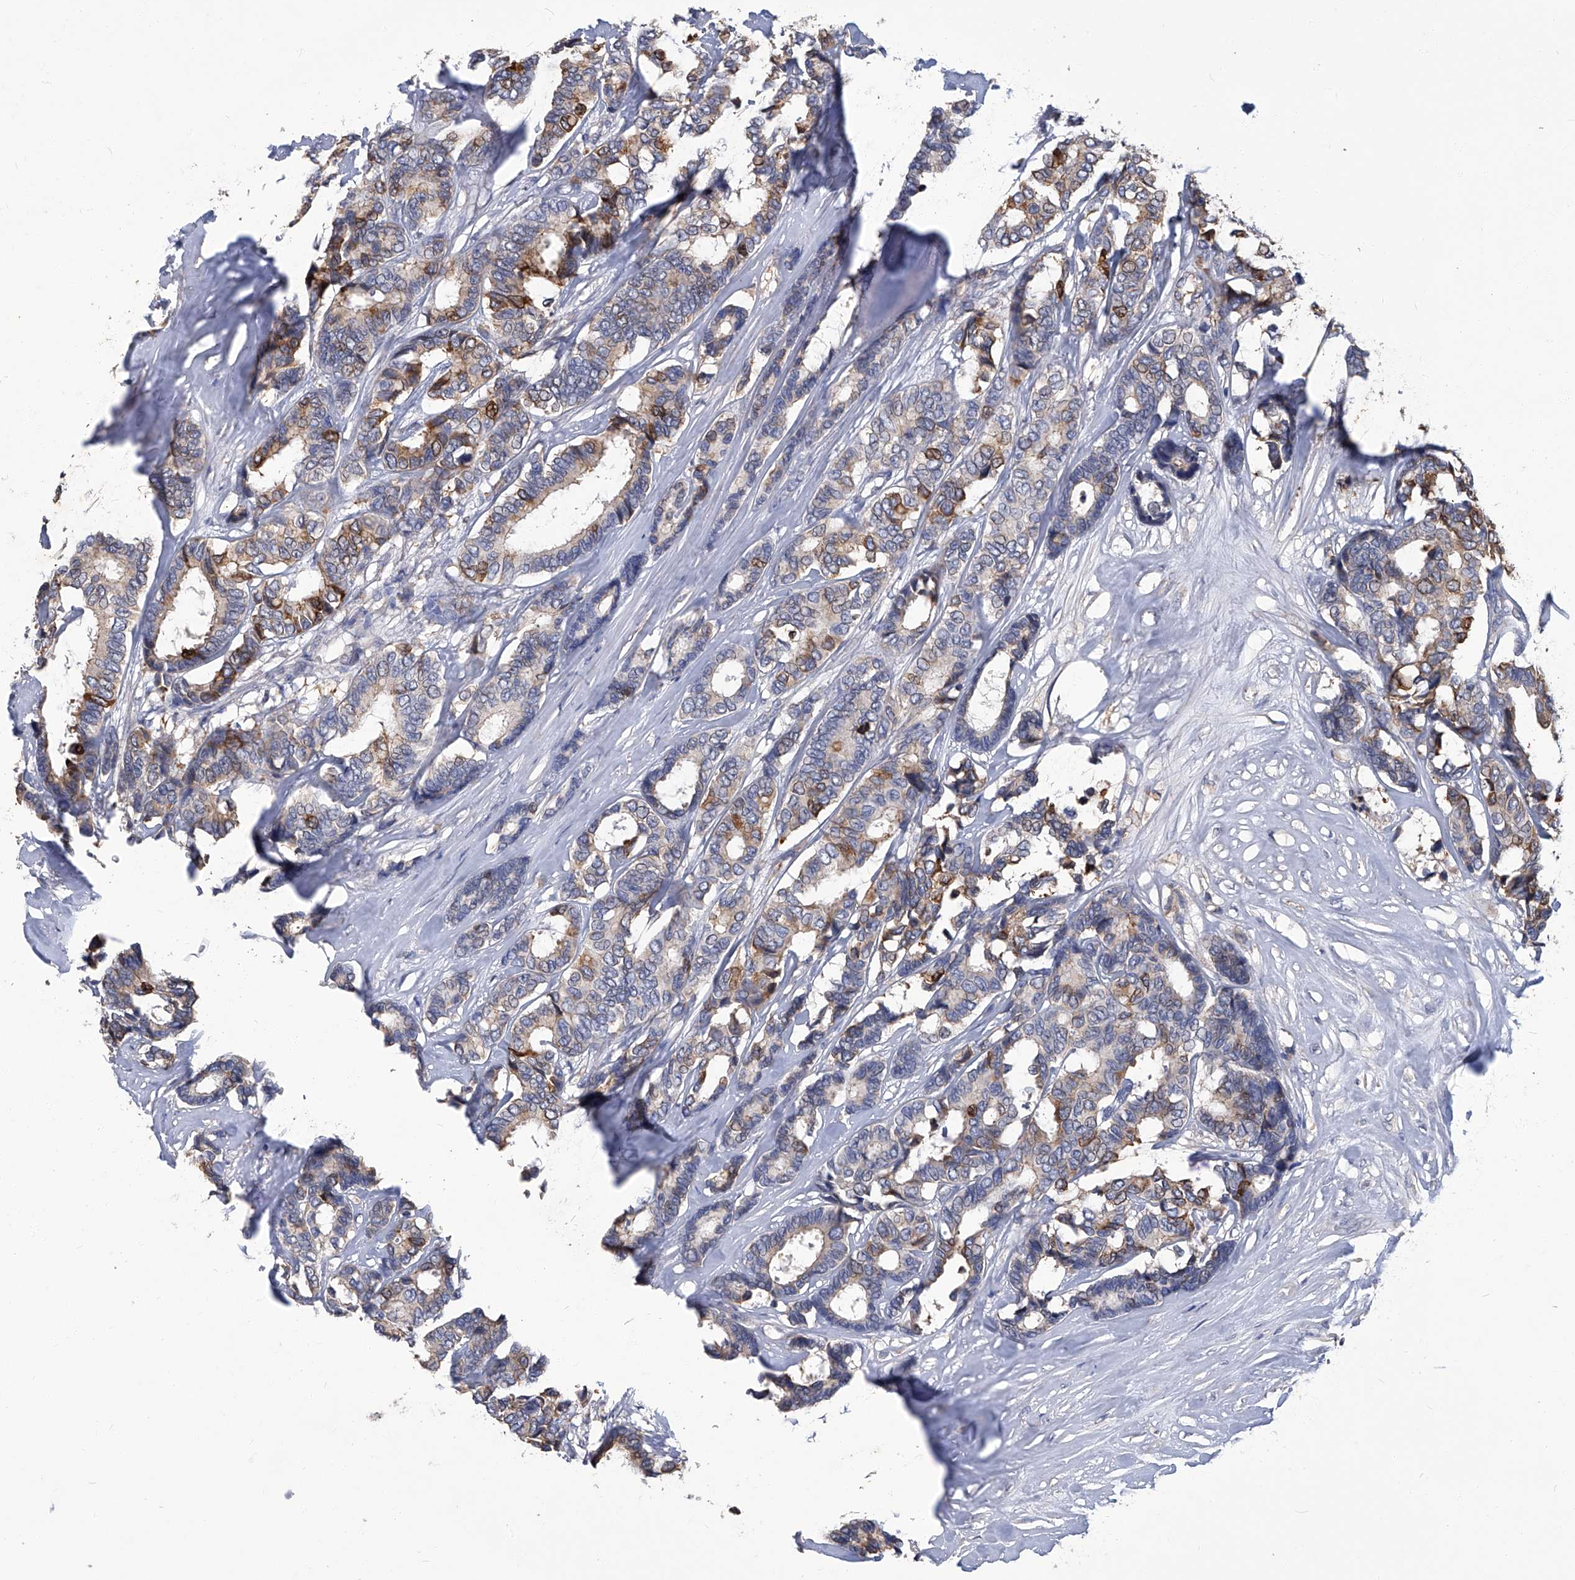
{"staining": {"intensity": "moderate", "quantity": "<25%", "location": "cytoplasmic/membranous,nuclear"}, "tissue": "breast cancer", "cell_type": "Tumor cells", "image_type": "cancer", "snomed": [{"axis": "morphology", "description": "Duct carcinoma"}, {"axis": "topography", "description": "Breast"}], "caption": "Tumor cells show low levels of moderate cytoplasmic/membranous and nuclear positivity in approximately <25% of cells in breast cancer (intraductal carcinoma). The staining was performed using DAB (3,3'-diaminobenzidine), with brown indicating positive protein expression. Nuclei are stained blue with hematoxylin.", "gene": "TGFBR1", "patient": {"sex": "female", "age": 87}}